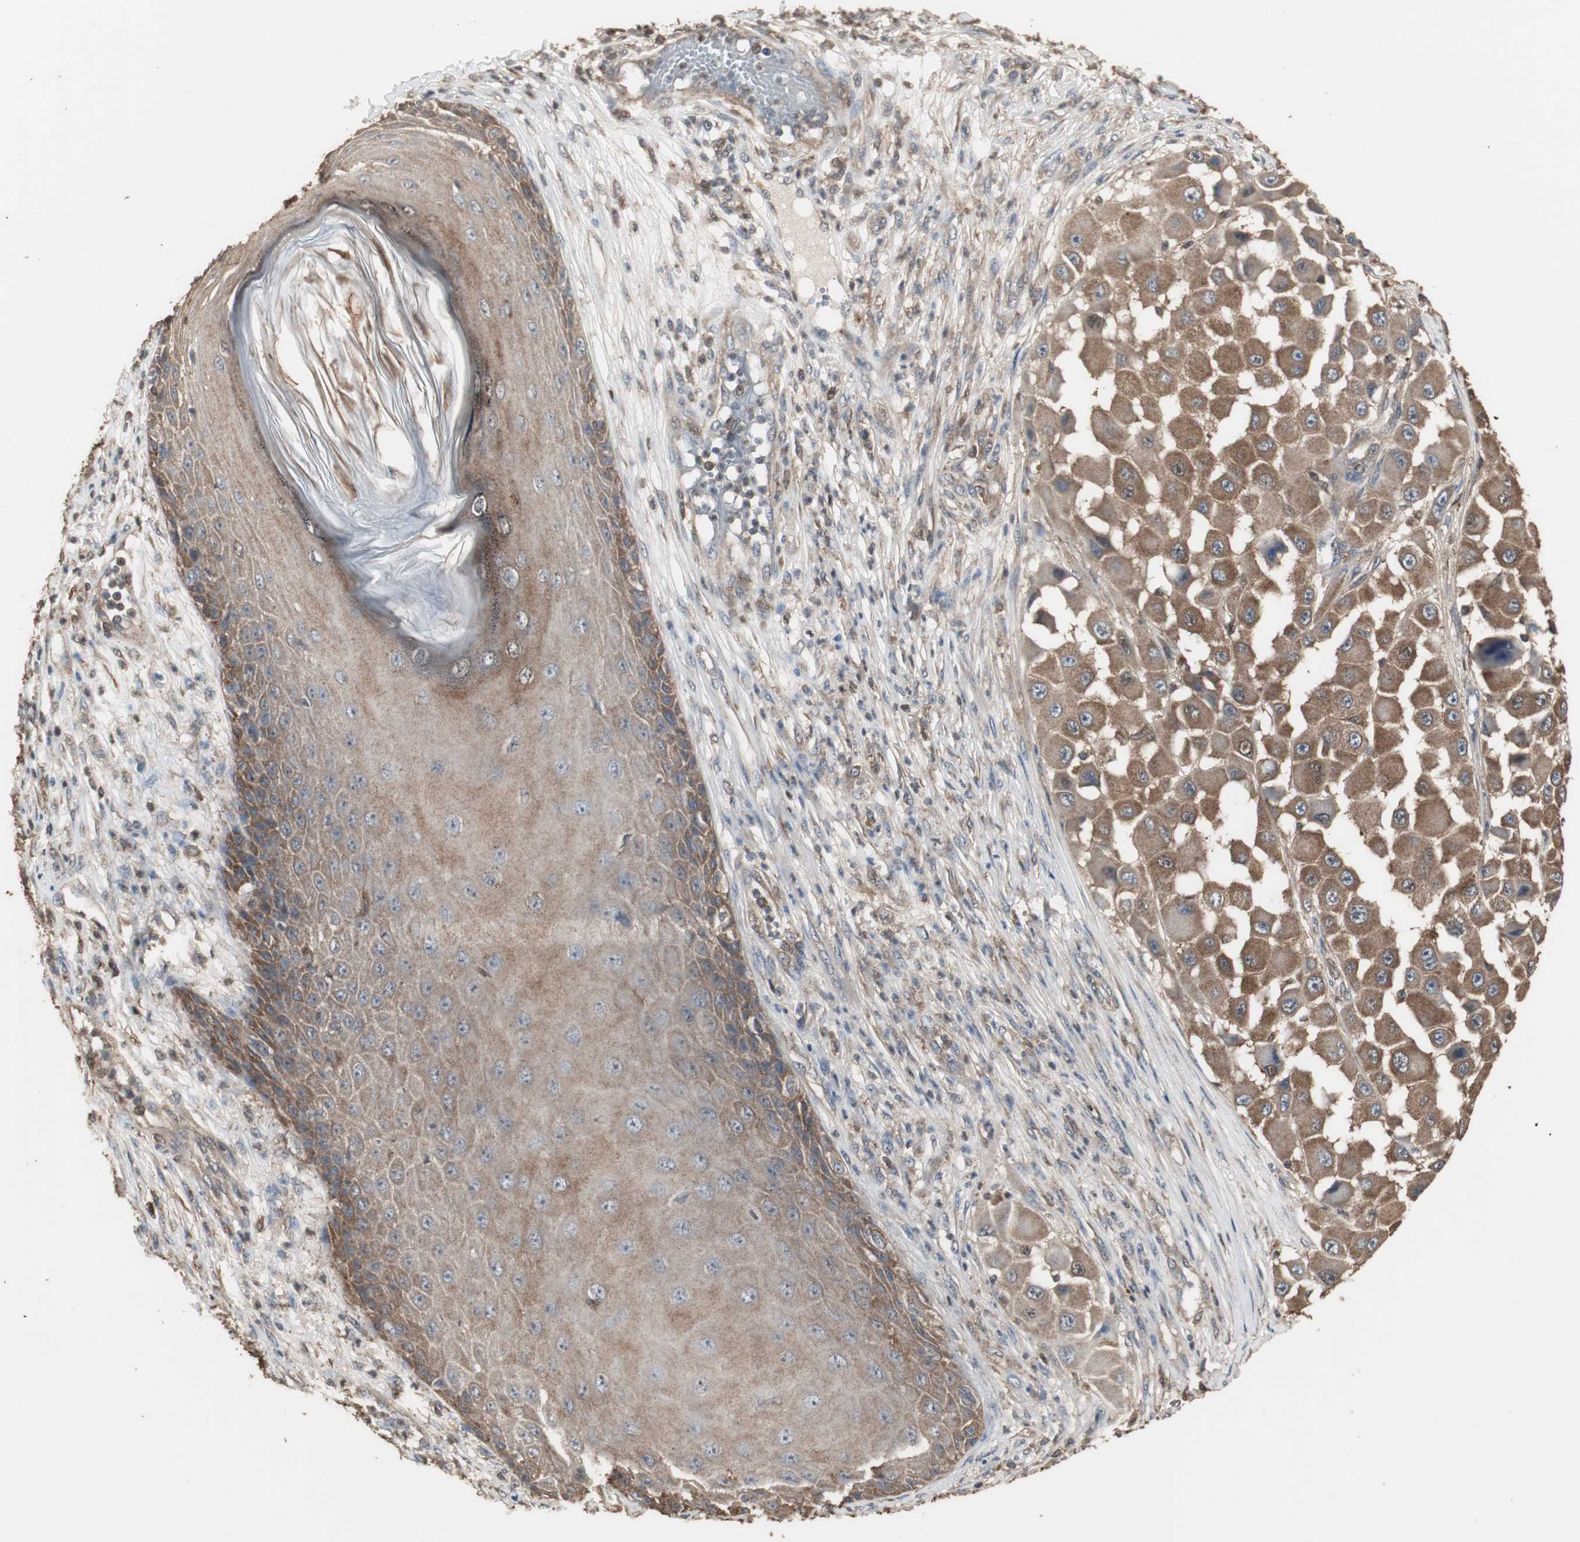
{"staining": {"intensity": "strong", "quantity": ">75%", "location": "cytoplasmic/membranous"}, "tissue": "melanoma", "cell_type": "Tumor cells", "image_type": "cancer", "snomed": [{"axis": "morphology", "description": "Malignant melanoma, NOS"}, {"axis": "topography", "description": "Skin"}], "caption": "A high-resolution micrograph shows immunohistochemistry (IHC) staining of melanoma, which shows strong cytoplasmic/membranous positivity in about >75% of tumor cells.", "gene": "HPRT1", "patient": {"sex": "female", "age": 81}}